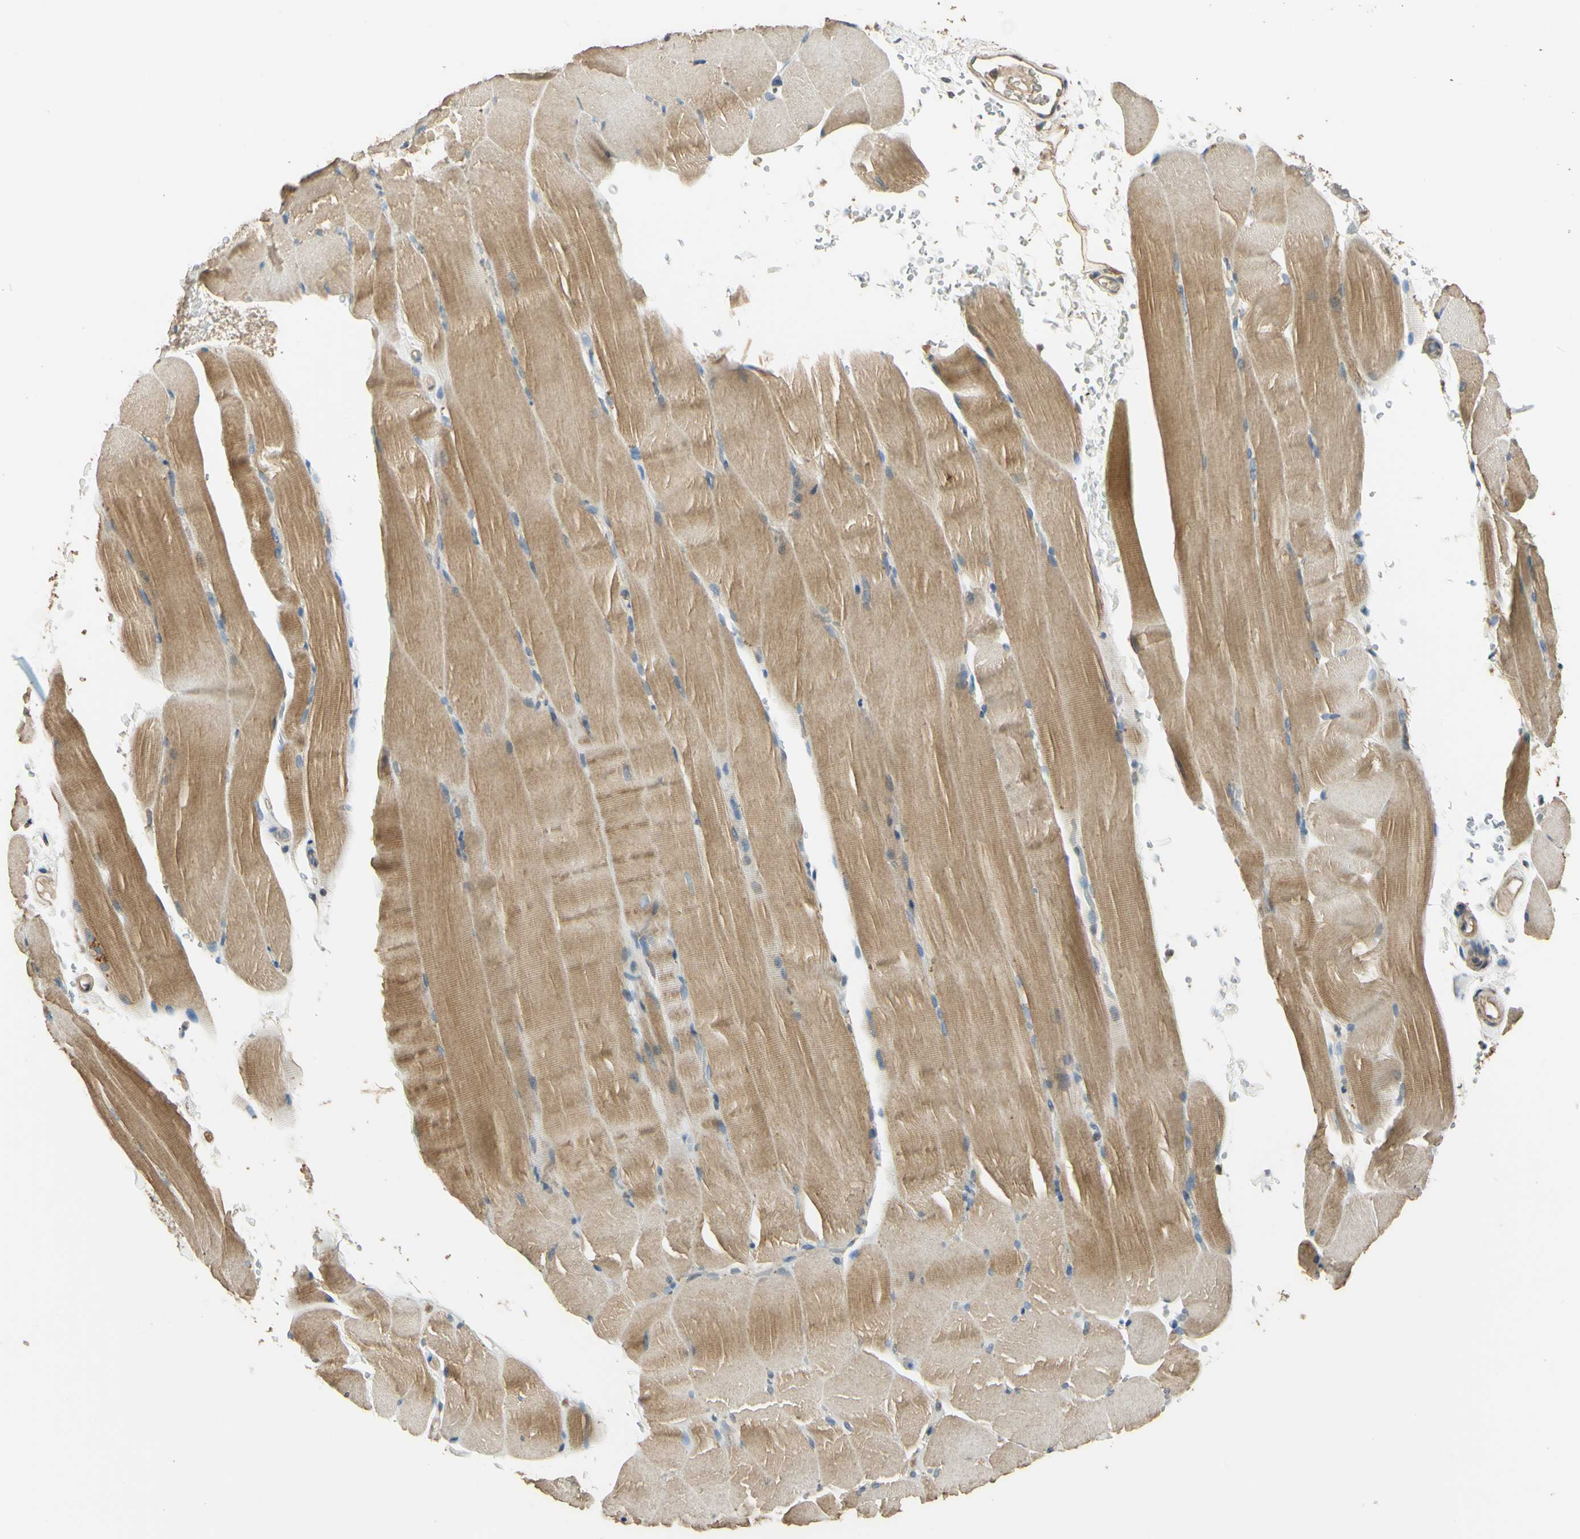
{"staining": {"intensity": "moderate", "quantity": ">75%", "location": "cytoplasmic/membranous"}, "tissue": "skeletal muscle", "cell_type": "Myocytes", "image_type": "normal", "snomed": [{"axis": "morphology", "description": "Normal tissue, NOS"}, {"axis": "topography", "description": "Skeletal muscle"}, {"axis": "topography", "description": "Parathyroid gland"}], "caption": "Myocytes display medium levels of moderate cytoplasmic/membranous expression in approximately >75% of cells in normal skeletal muscle. Nuclei are stained in blue.", "gene": "STX18", "patient": {"sex": "female", "age": 37}}